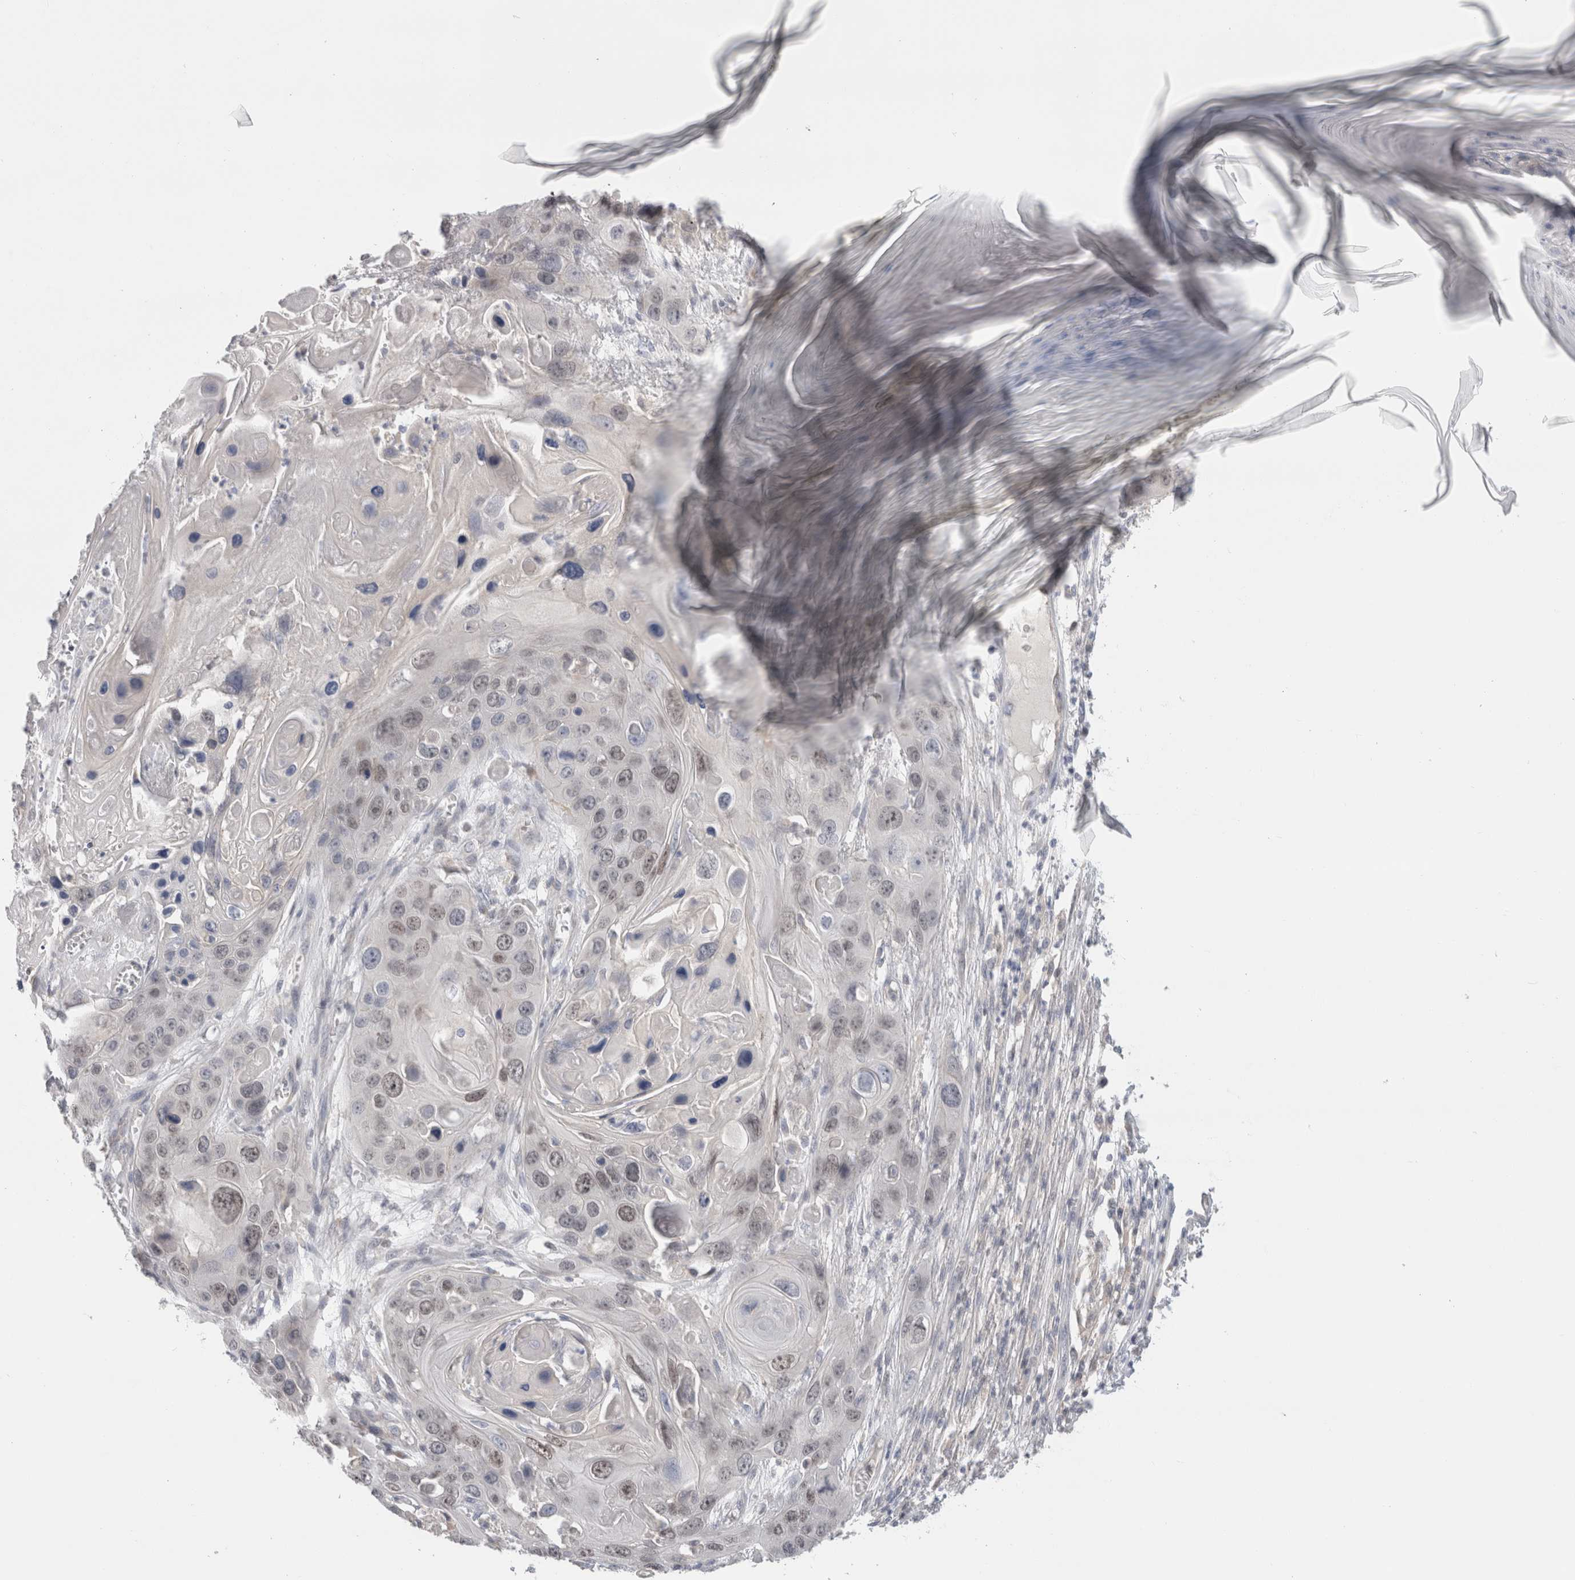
{"staining": {"intensity": "weak", "quantity": "25%-75%", "location": "nuclear"}, "tissue": "skin cancer", "cell_type": "Tumor cells", "image_type": "cancer", "snomed": [{"axis": "morphology", "description": "Squamous cell carcinoma, NOS"}, {"axis": "topography", "description": "Skin"}], "caption": "Immunohistochemical staining of skin cancer (squamous cell carcinoma) demonstrates low levels of weak nuclear staining in about 25%-75% of tumor cells.", "gene": "SYTL5", "patient": {"sex": "male", "age": 55}}